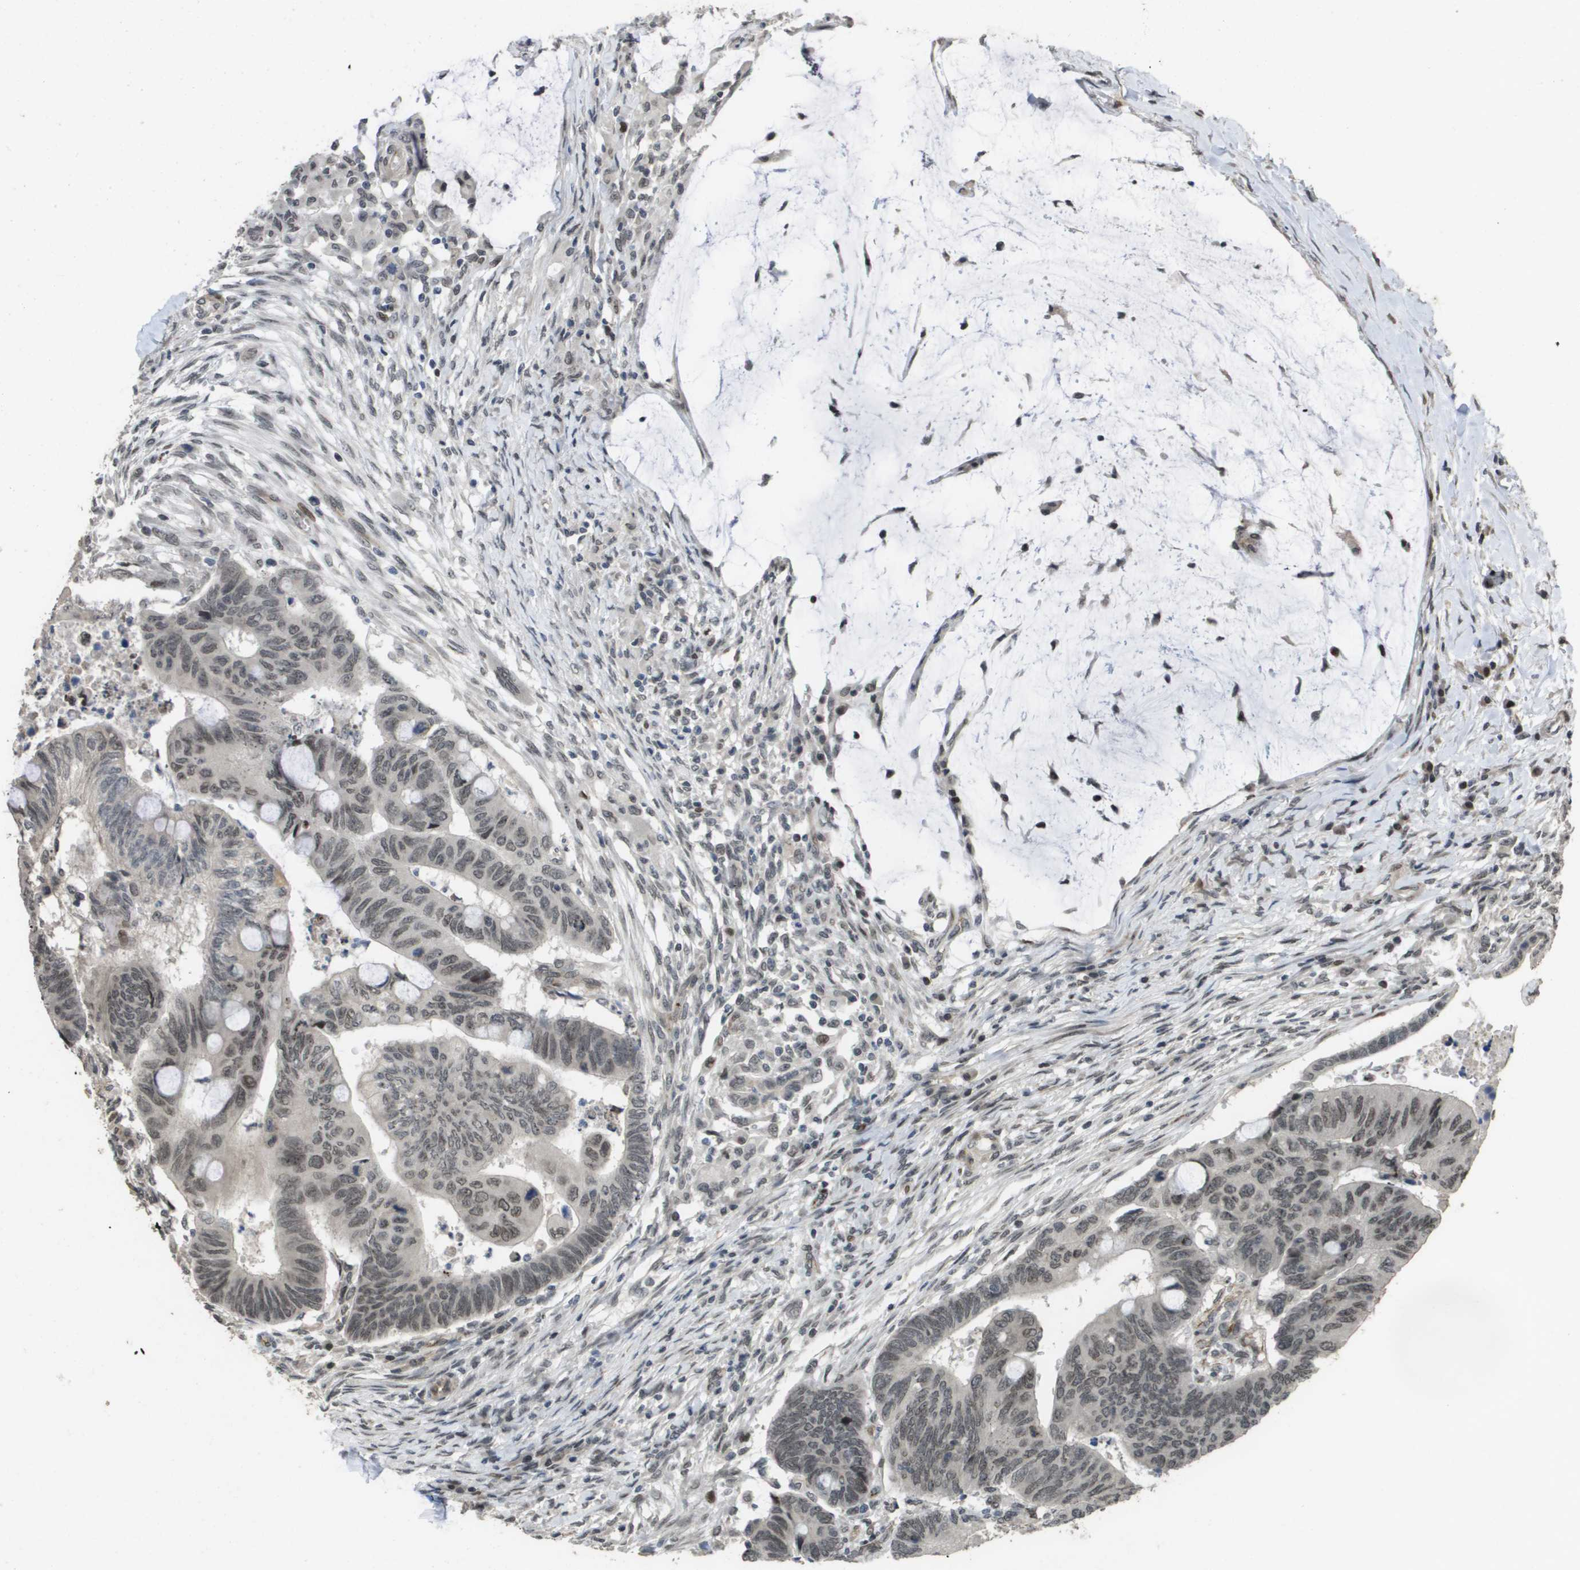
{"staining": {"intensity": "weak", "quantity": "25%-75%", "location": "nuclear"}, "tissue": "colorectal cancer", "cell_type": "Tumor cells", "image_type": "cancer", "snomed": [{"axis": "morphology", "description": "Normal tissue, NOS"}, {"axis": "morphology", "description": "Adenocarcinoma, NOS"}, {"axis": "topography", "description": "Rectum"}, {"axis": "topography", "description": "Peripheral nerve tissue"}], "caption": "Human colorectal cancer (adenocarcinoma) stained with a brown dye demonstrates weak nuclear positive expression in about 25%-75% of tumor cells.", "gene": "KAT5", "patient": {"sex": "male", "age": 92}}